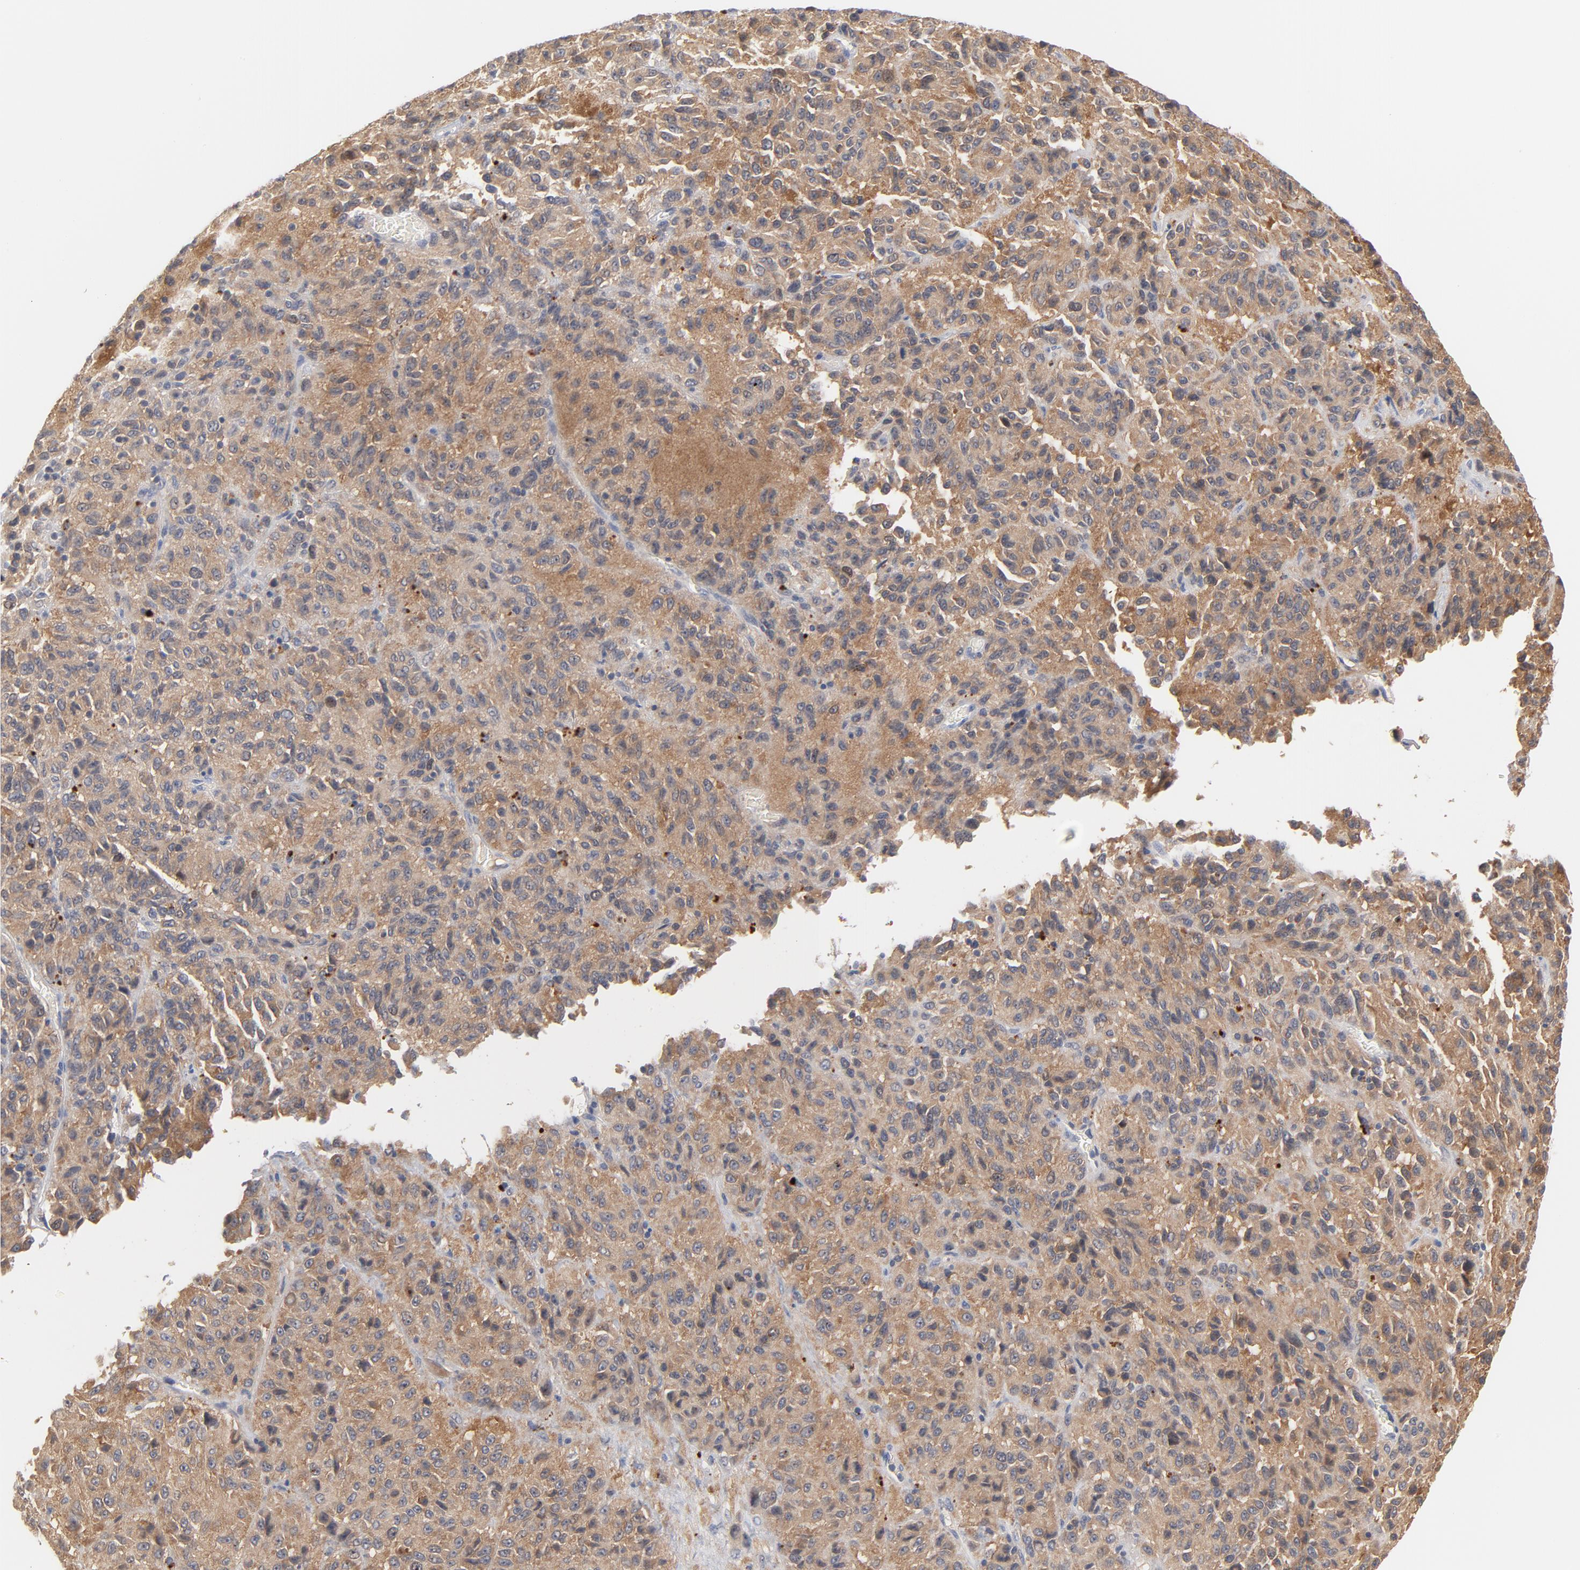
{"staining": {"intensity": "moderate", "quantity": ">75%", "location": "cytoplasmic/membranous"}, "tissue": "melanoma", "cell_type": "Tumor cells", "image_type": "cancer", "snomed": [{"axis": "morphology", "description": "Malignant melanoma, Metastatic site"}, {"axis": "topography", "description": "Lung"}], "caption": "DAB immunohistochemical staining of melanoma displays moderate cytoplasmic/membranous protein staining in approximately >75% of tumor cells.", "gene": "UBL4A", "patient": {"sex": "male", "age": 64}}